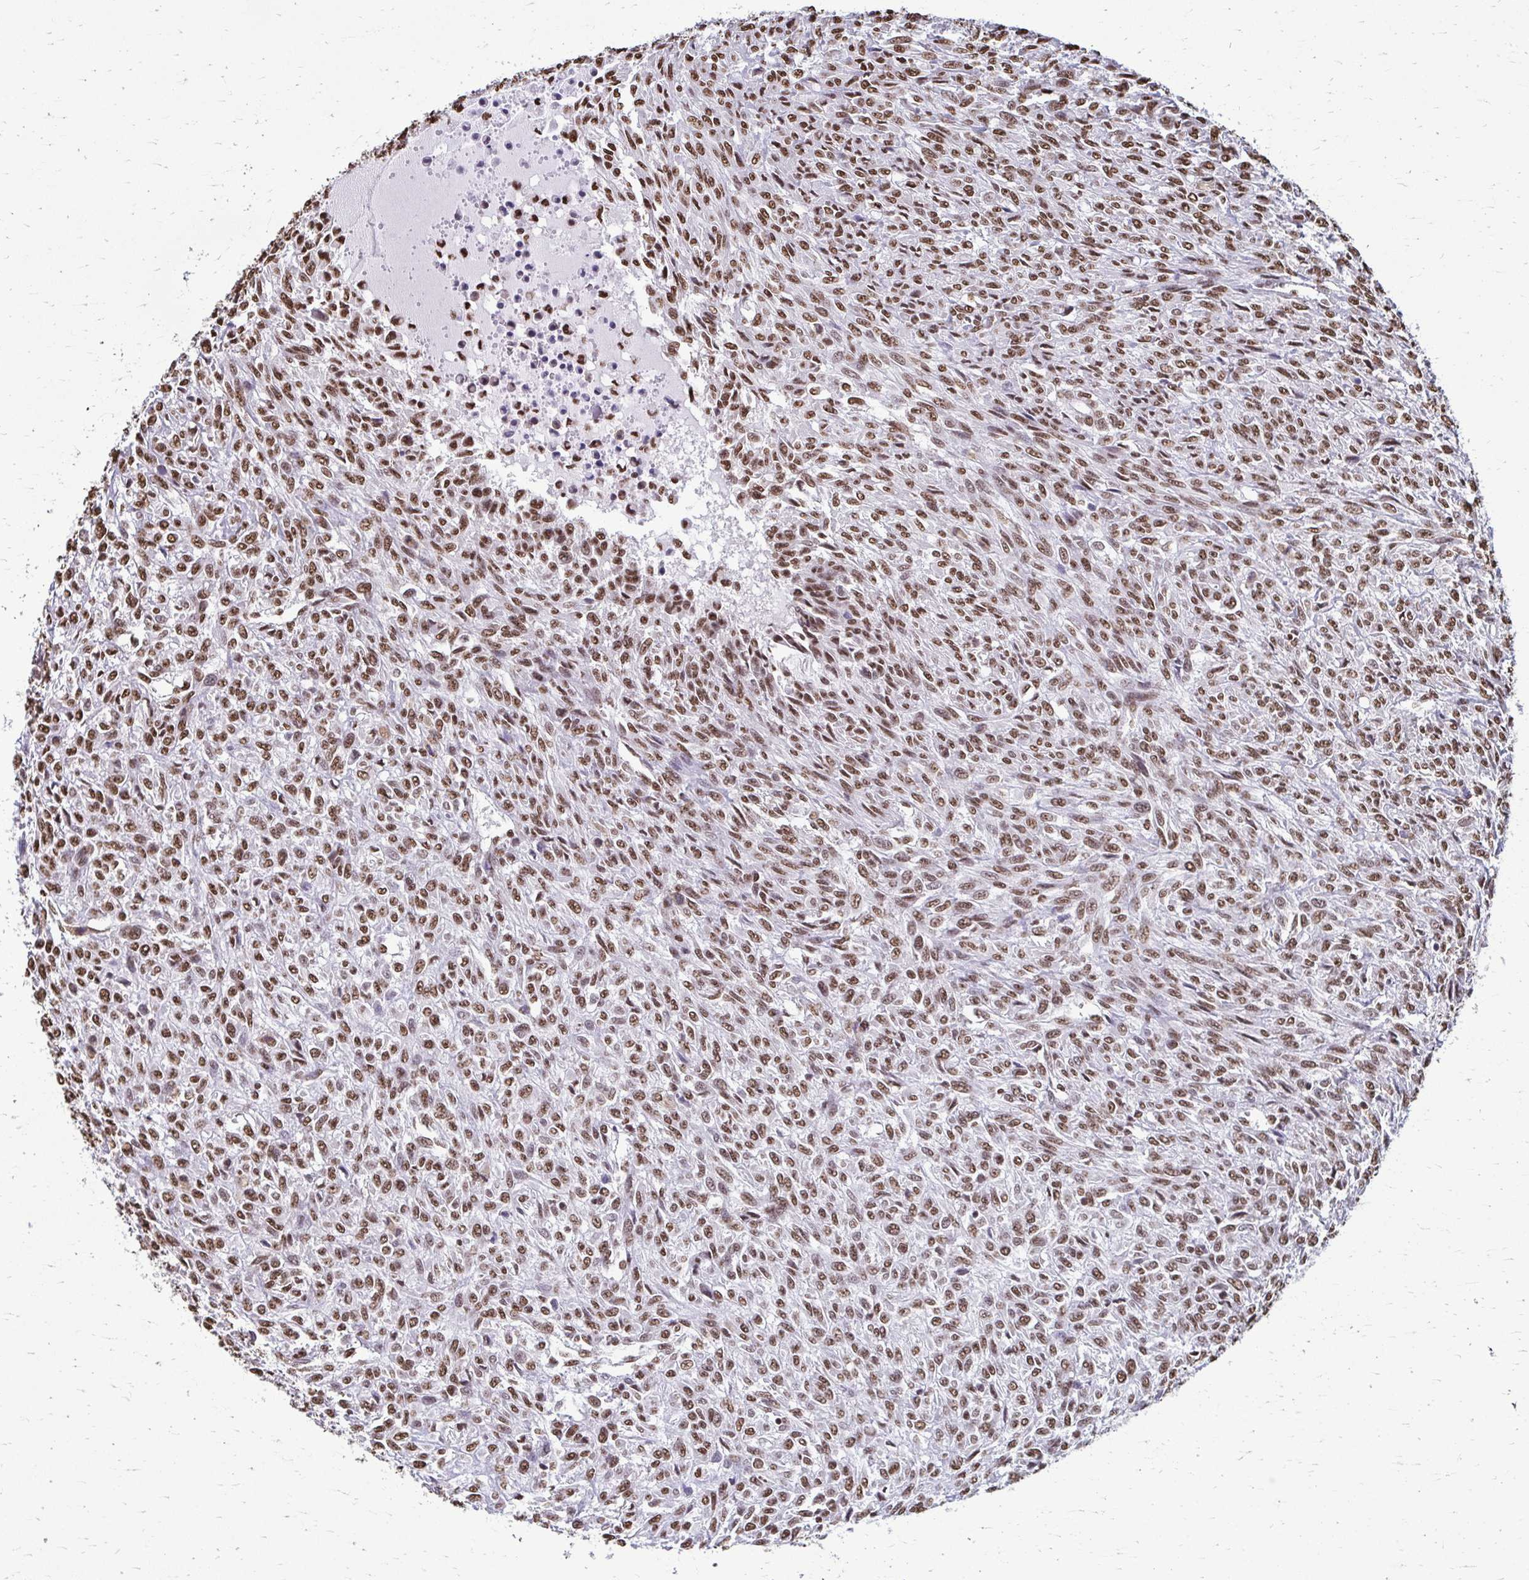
{"staining": {"intensity": "moderate", "quantity": ">75%", "location": "nuclear"}, "tissue": "renal cancer", "cell_type": "Tumor cells", "image_type": "cancer", "snomed": [{"axis": "morphology", "description": "Adenocarcinoma, NOS"}, {"axis": "topography", "description": "Kidney"}], "caption": "Protein expression analysis of renal cancer demonstrates moderate nuclear positivity in about >75% of tumor cells. The protein is stained brown, and the nuclei are stained in blue (DAB (3,3'-diaminobenzidine) IHC with brightfield microscopy, high magnification).", "gene": "SNRPA", "patient": {"sex": "male", "age": 58}}